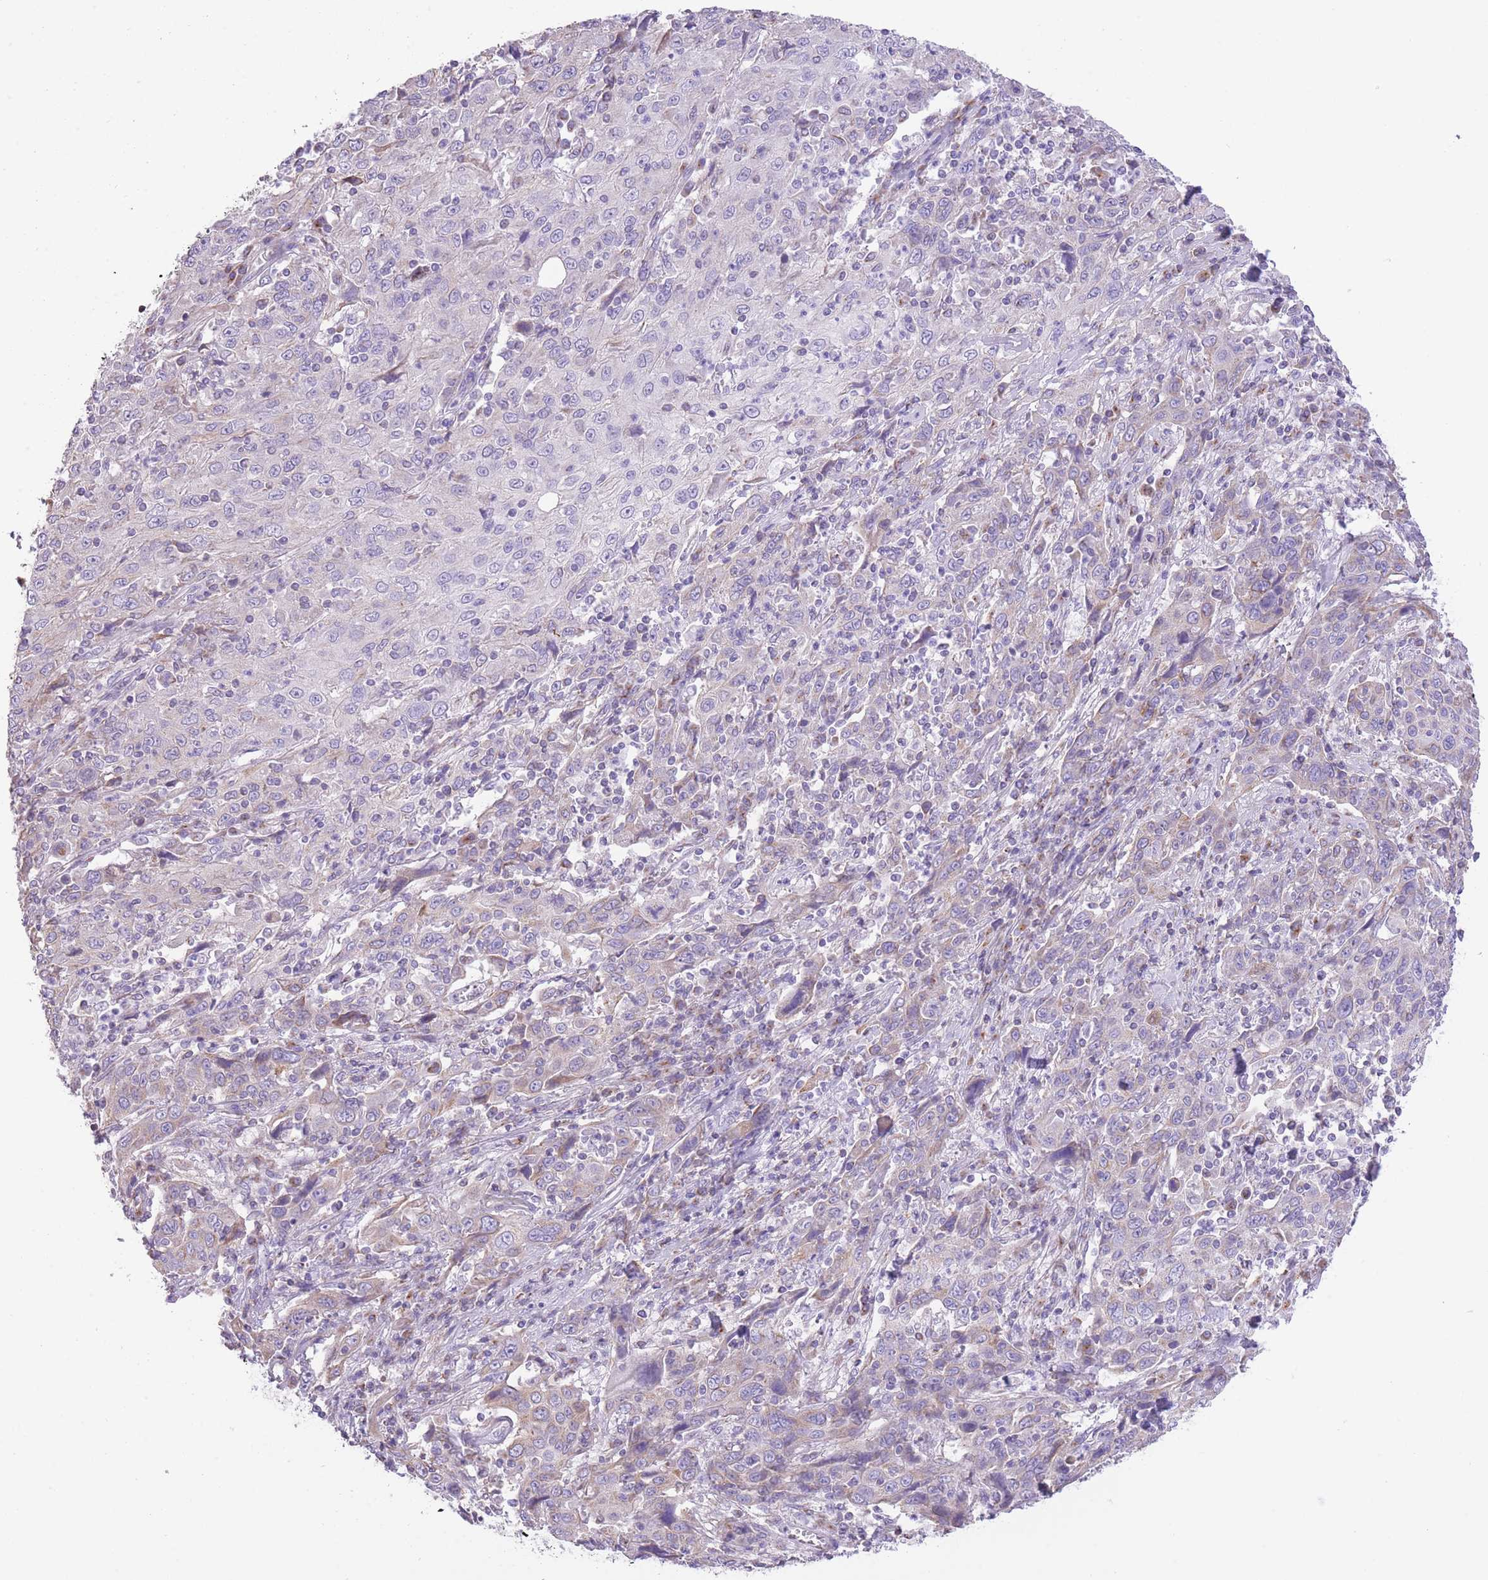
{"staining": {"intensity": "negative", "quantity": "none", "location": "none"}, "tissue": "cervical cancer", "cell_type": "Tumor cells", "image_type": "cancer", "snomed": [{"axis": "morphology", "description": "Squamous cell carcinoma, NOS"}, {"axis": "topography", "description": "Cervix"}], "caption": "IHC photomicrograph of cervical cancer (squamous cell carcinoma) stained for a protein (brown), which shows no expression in tumor cells.", "gene": "RHOU", "patient": {"sex": "female", "age": 46}}